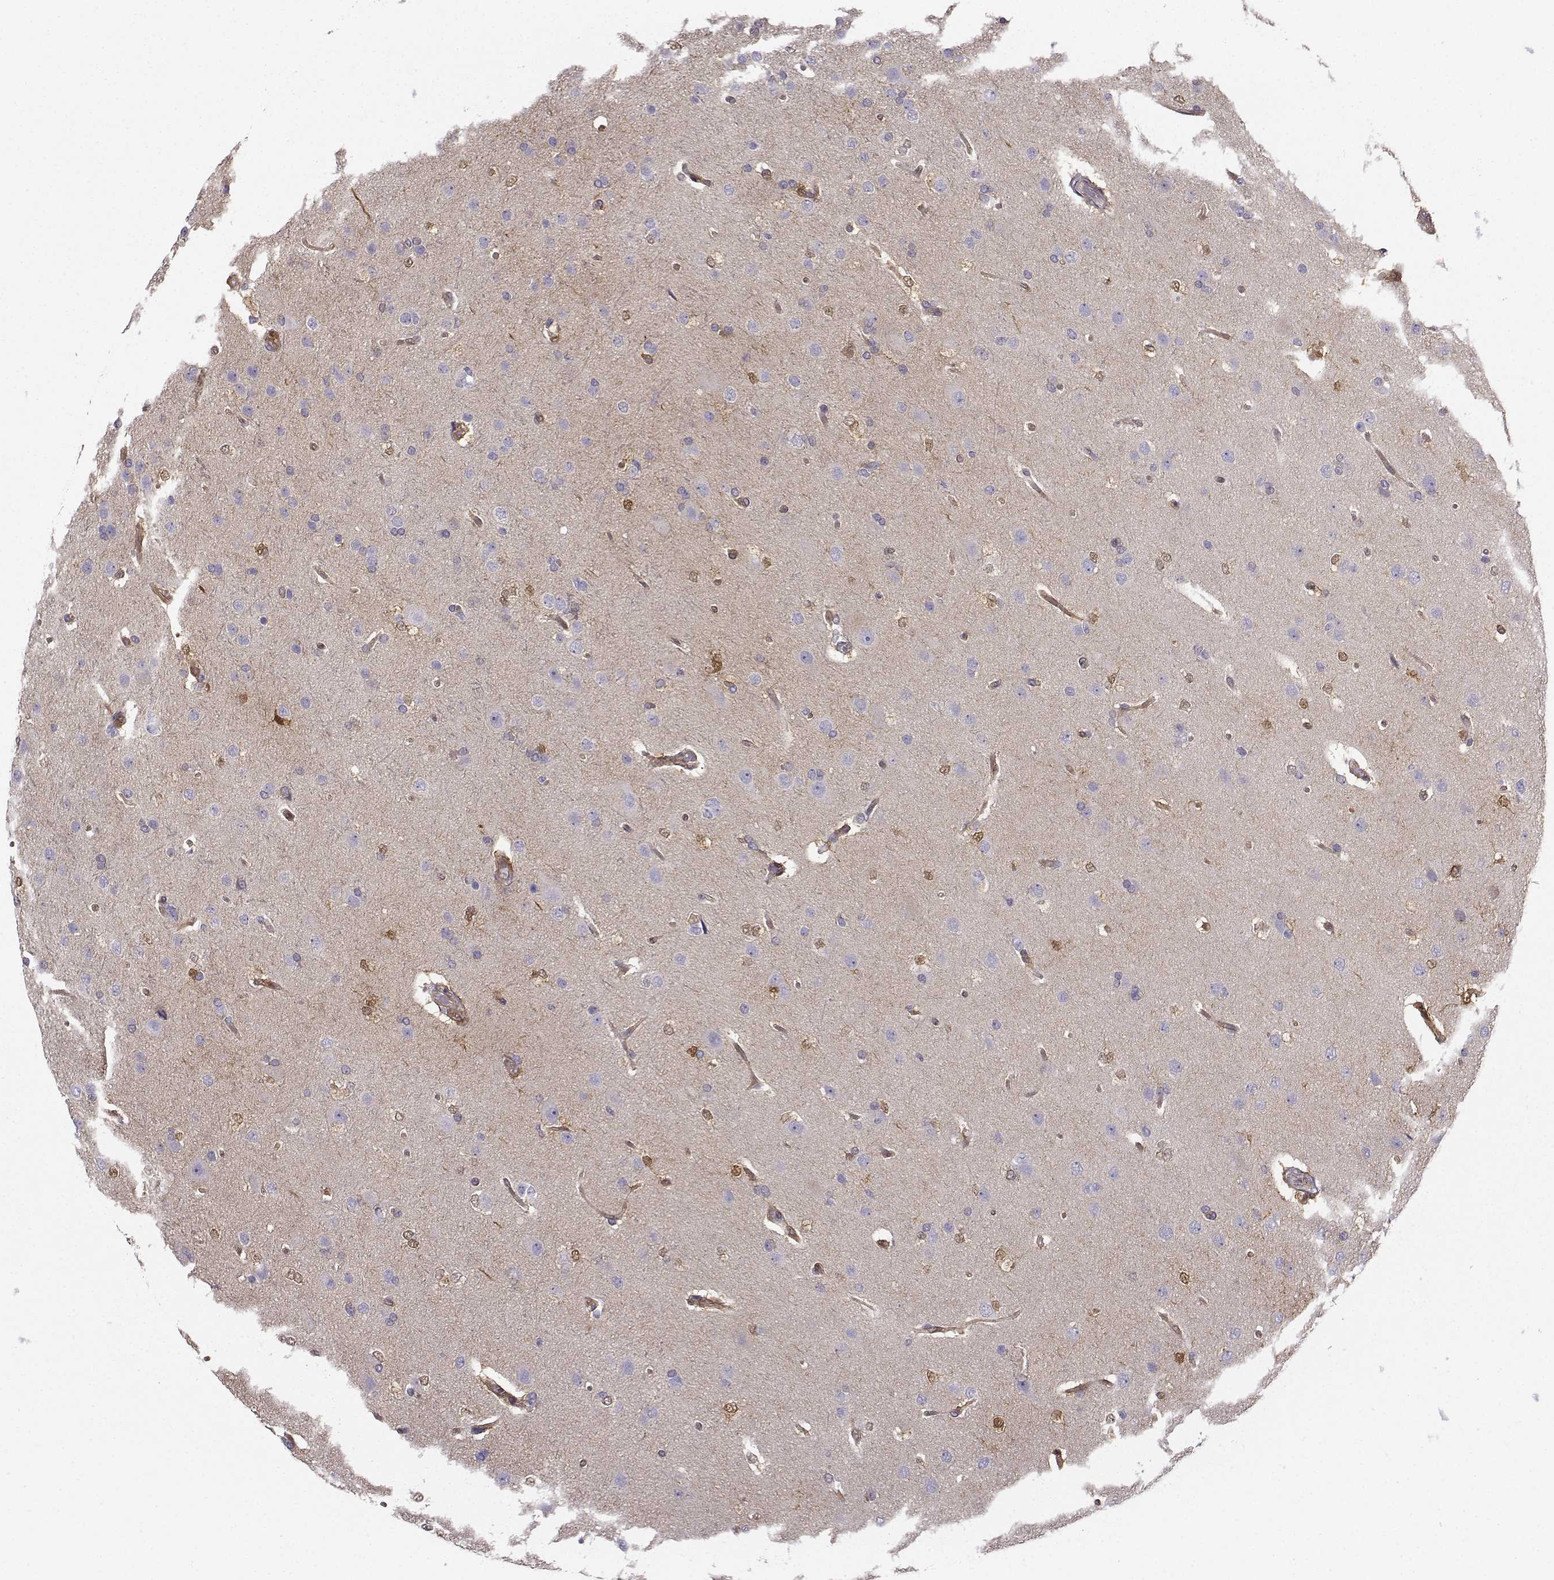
{"staining": {"intensity": "negative", "quantity": "none", "location": "none"}, "tissue": "glioma", "cell_type": "Tumor cells", "image_type": "cancer", "snomed": [{"axis": "morphology", "description": "Glioma, malignant, High grade"}, {"axis": "topography", "description": "Brain"}], "caption": "High power microscopy photomicrograph of an immunohistochemistry (IHC) histopathology image of malignant high-grade glioma, revealing no significant positivity in tumor cells. Nuclei are stained in blue.", "gene": "NQO1", "patient": {"sex": "male", "age": 68}}